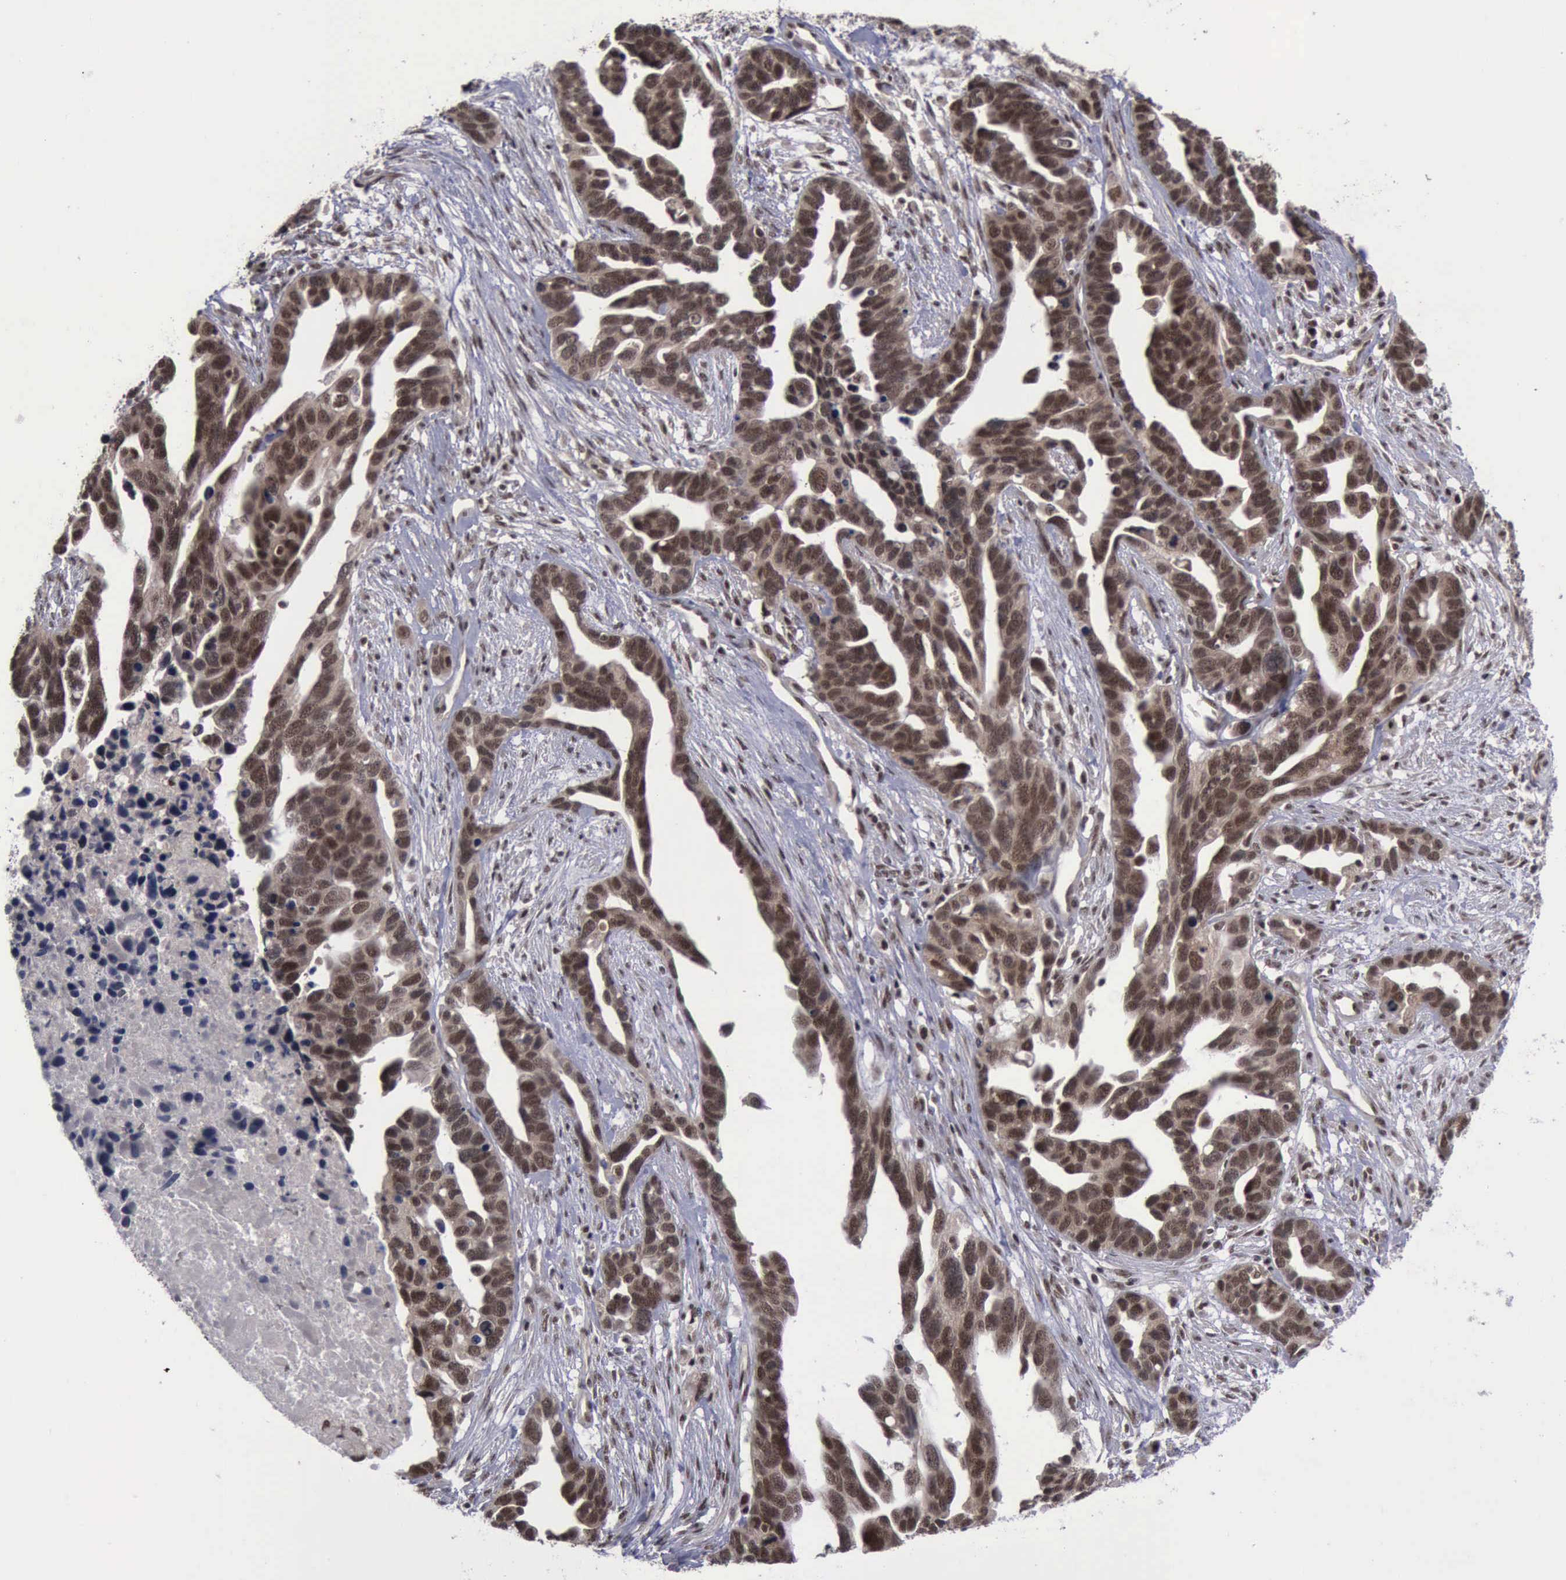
{"staining": {"intensity": "strong", "quantity": ">75%", "location": "cytoplasmic/membranous,nuclear"}, "tissue": "ovarian cancer", "cell_type": "Tumor cells", "image_type": "cancer", "snomed": [{"axis": "morphology", "description": "Cystadenocarcinoma, serous, NOS"}, {"axis": "topography", "description": "Ovary"}], "caption": "Immunohistochemistry (IHC) (DAB (3,3'-diaminobenzidine)) staining of human serous cystadenocarcinoma (ovarian) displays strong cytoplasmic/membranous and nuclear protein positivity in about >75% of tumor cells.", "gene": "ATM", "patient": {"sex": "female", "age": 54}}